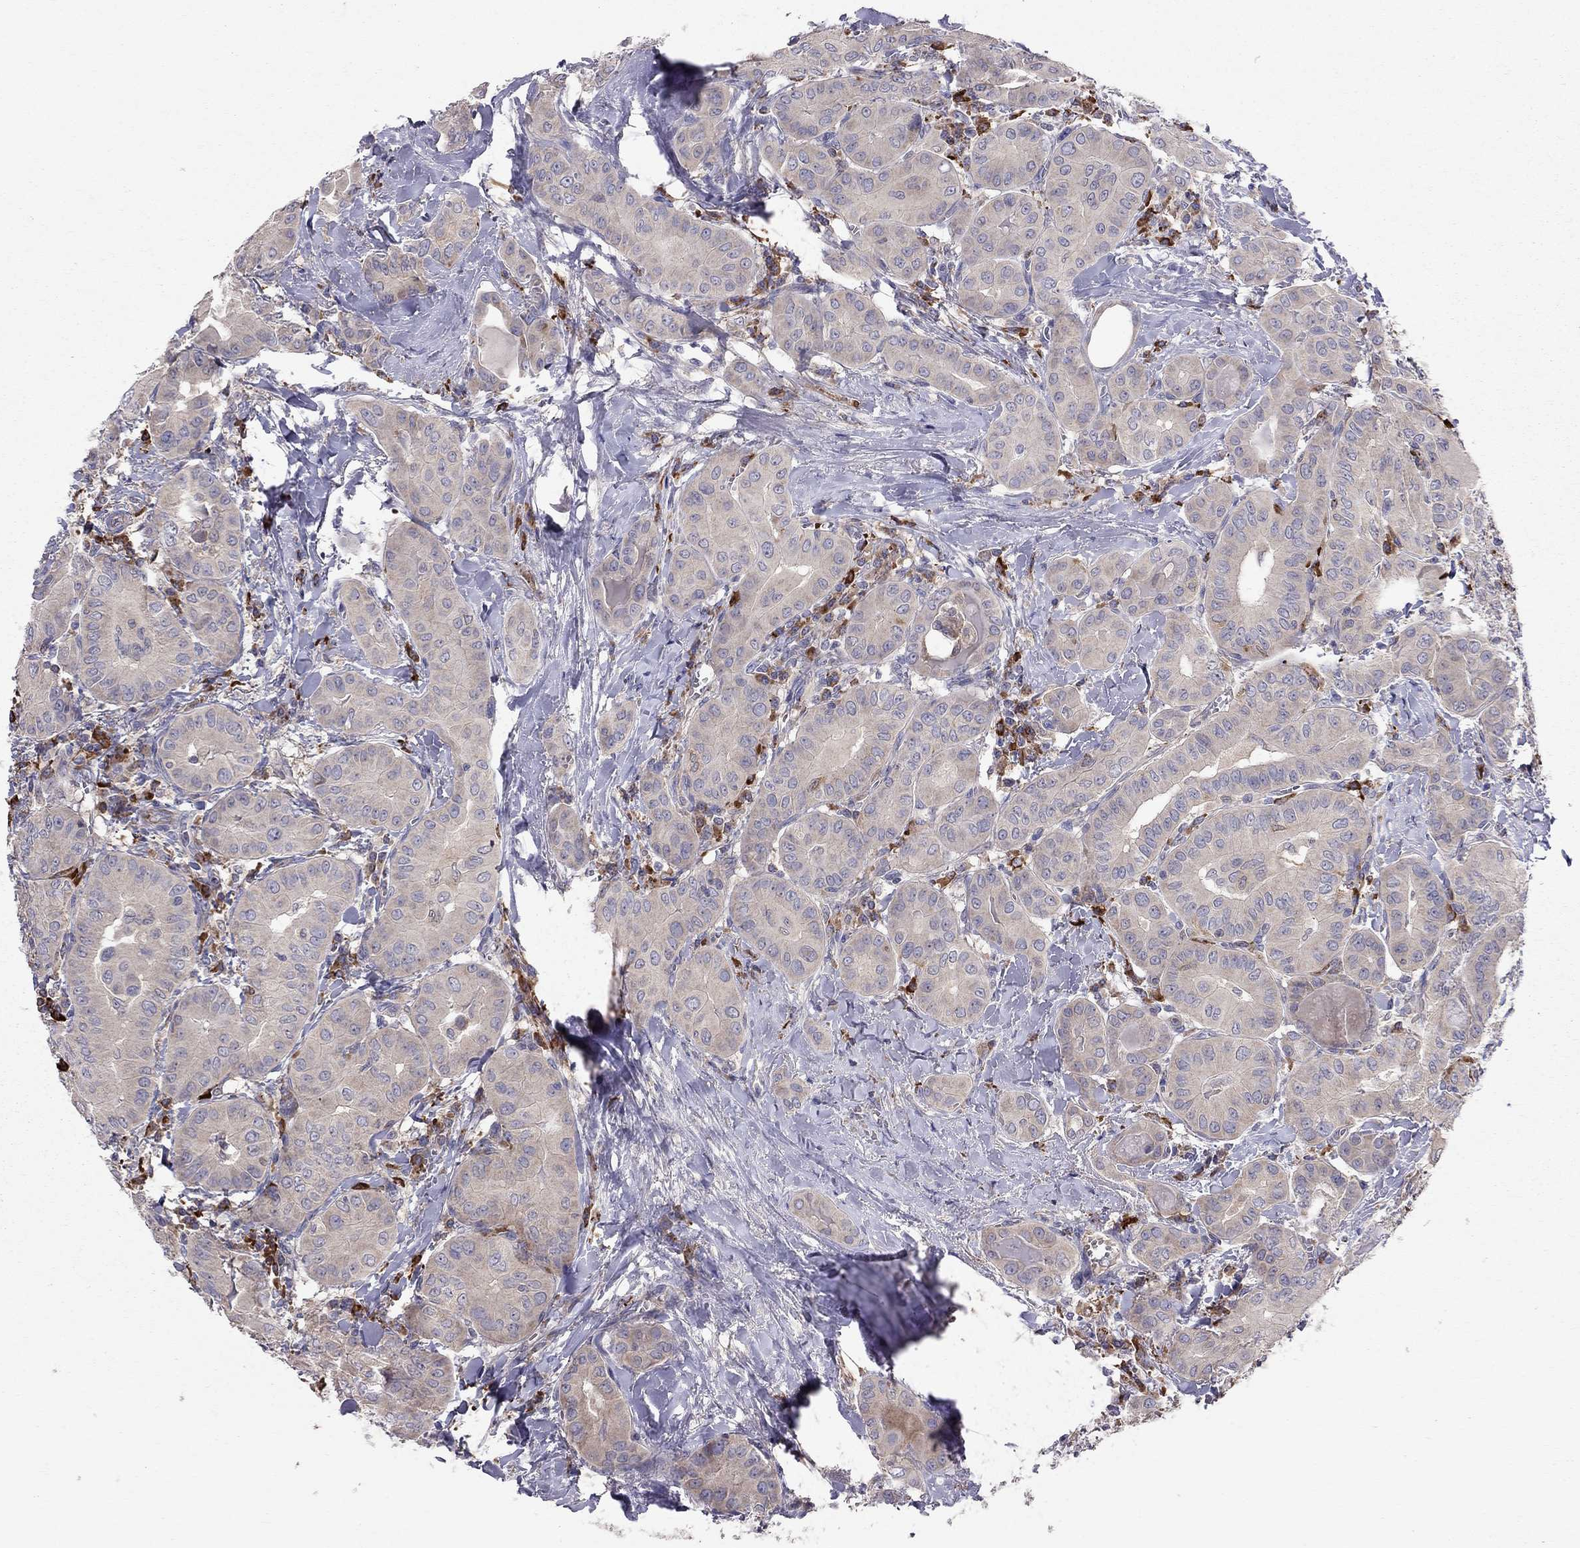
{"staining": {"intensity": "weak", "quantity": "25%-75%", "location": "cytoplasmic/membranous"}, "tissue": "thyroid cancer", "cell_type": "Tumor cells", "image_type": "cancer", "snomed": [{"axis": "morphology", "description": "Papillary adenocarcinoma, NOS"}, {"axis": "topography", "description": "Thyroid gland"}], "caption": "An image of human thyroid papillary adenocarcinoma stained for a protein demonstrates weak cytoplasmic/membranous brown staining in tumor cells.", "gene": "PIK3CG", "patient": {"sex": "female", "age": 37}}